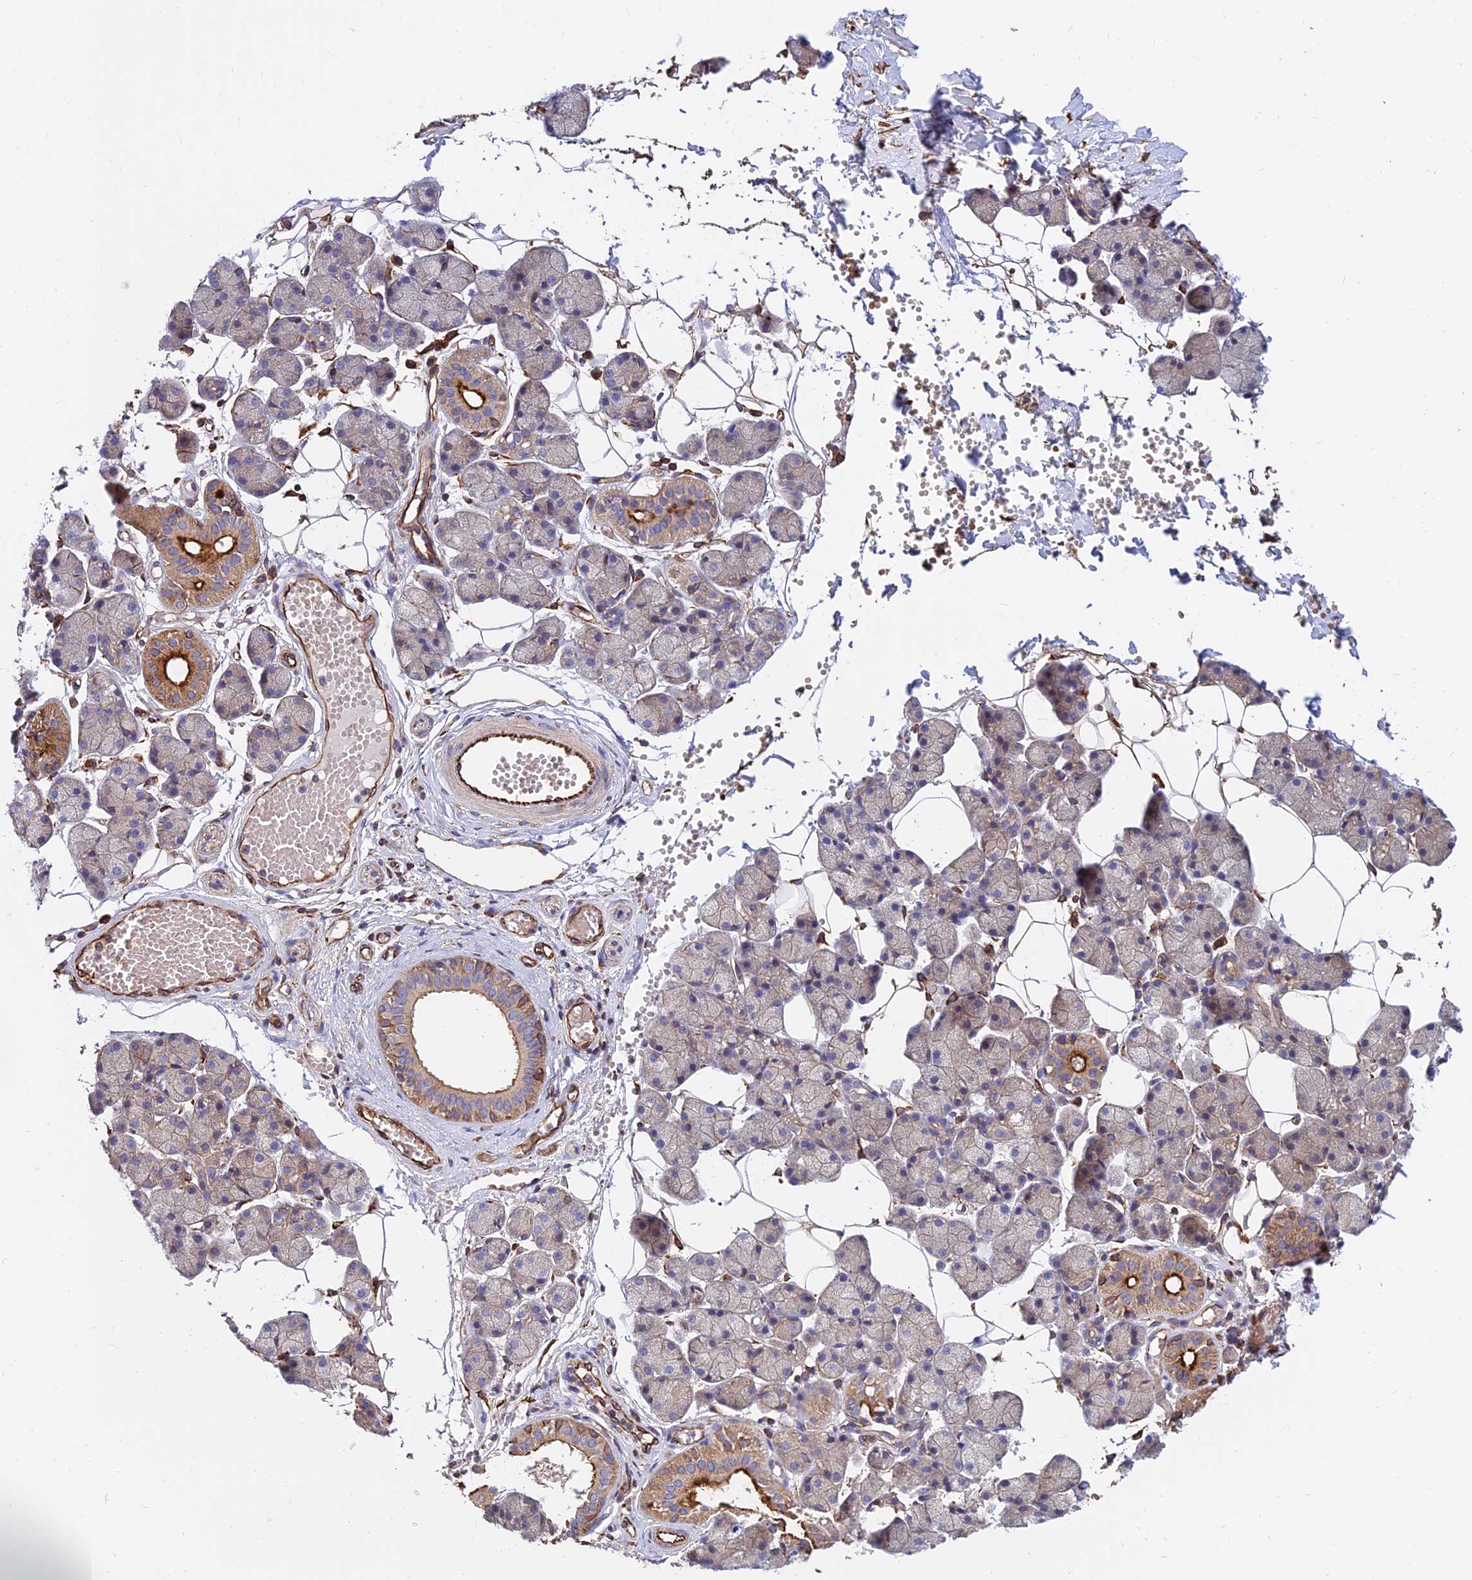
{"staining": {"intensity": "strong", "quantity": "<25%", "location": "cytoplasmic/membranous"}, "tissue": "salivary gland", "cell_type": "Glandular cells", "image_type": "normal", "snomed": [{"axis": "morphology", "description": "Normal tissue, NOS"}, {"axis": "topography", "description": "Salivary gland"}], "caption": "This histopathology image displays unremarkable salivary gland stained with immunohistochemistry (IHC) to label a protein in brown. The cytoplasmic/membranous of glandular cells show strong positivity for the protein. Nuclei are counter-stained blue.", "gene": "CDK18", "patient": {"sex": "female", "age": 33}}